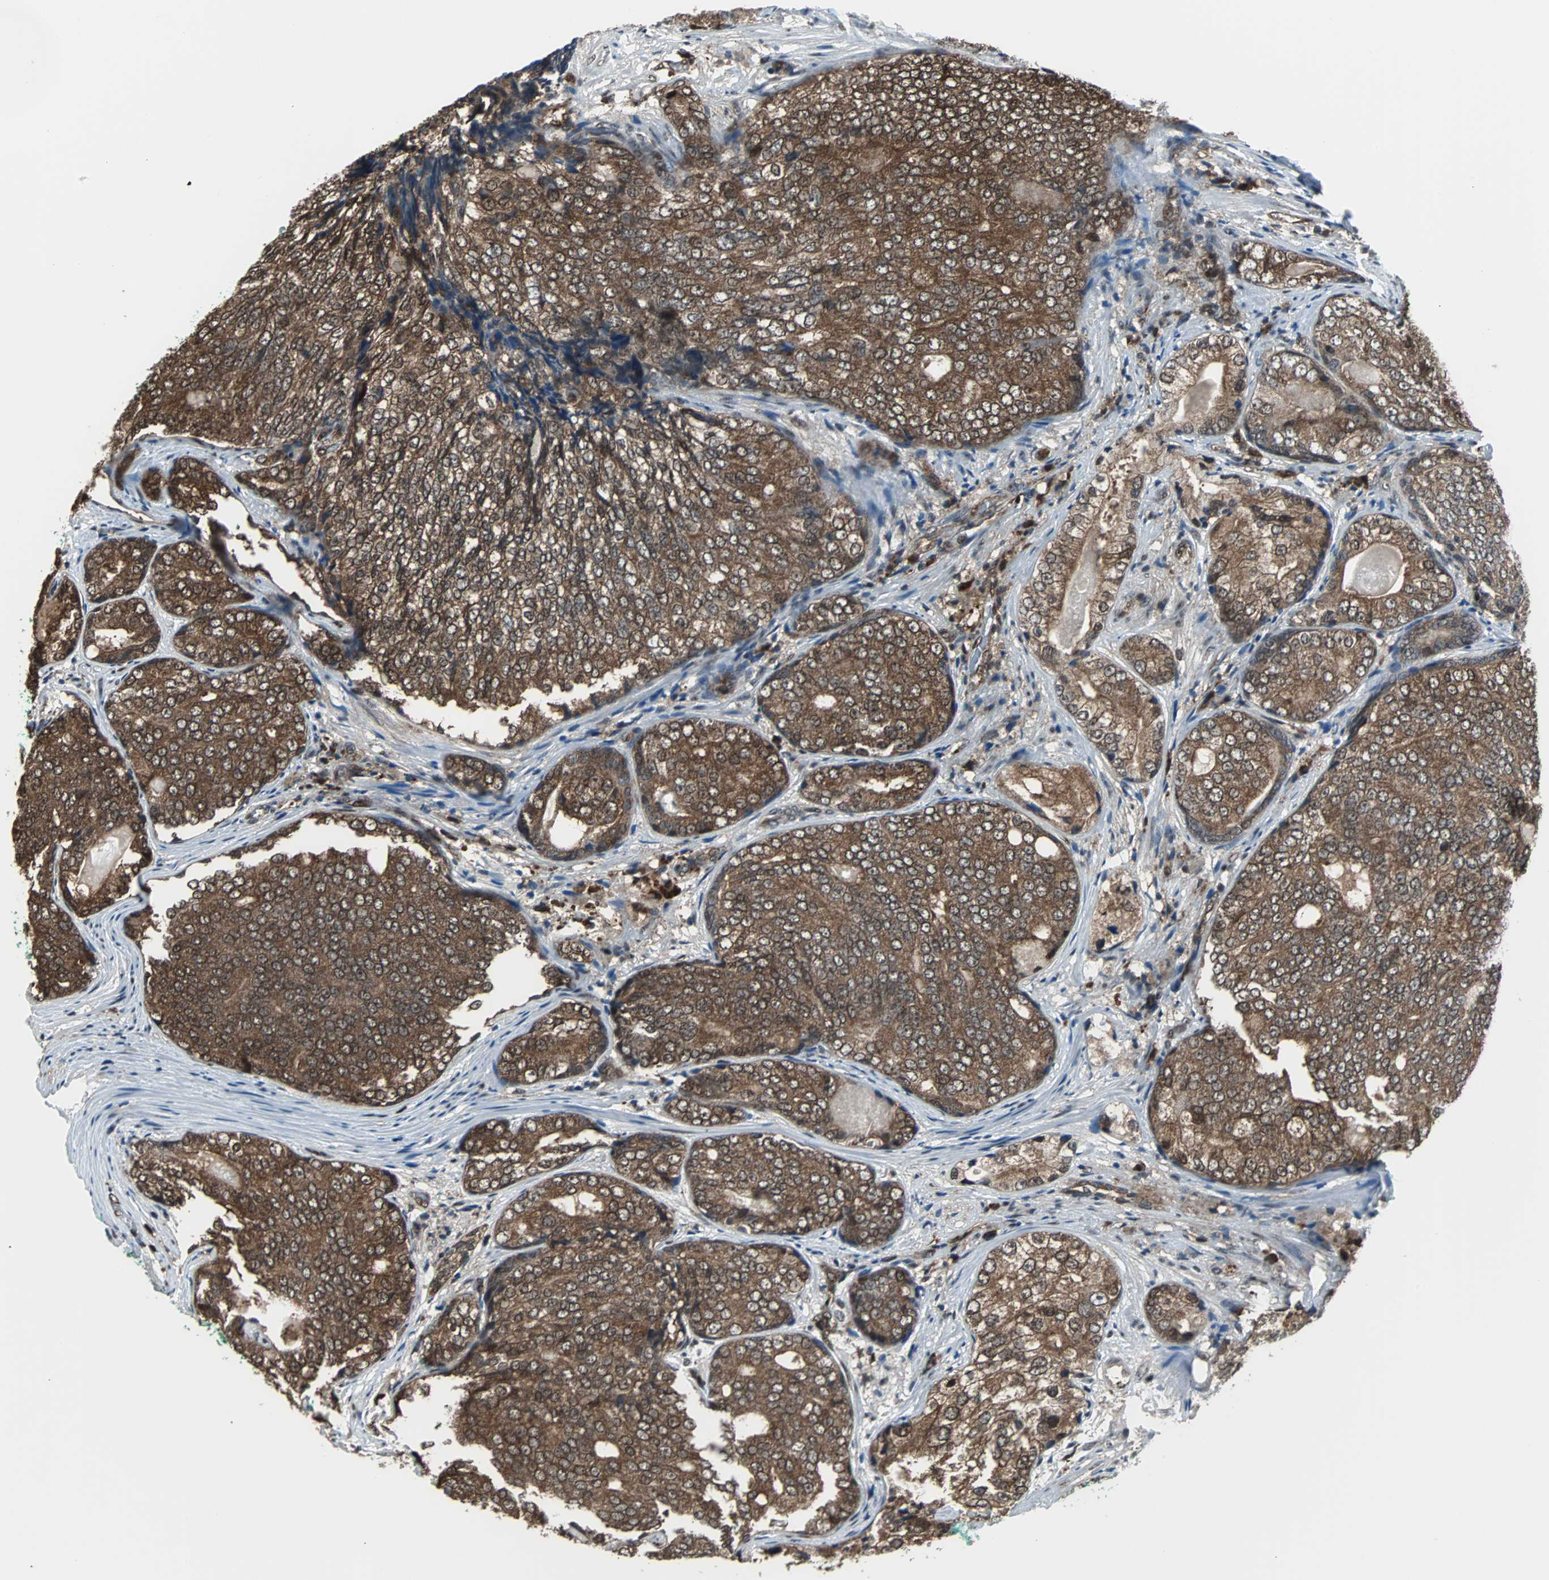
{"staining": {"intensity": "strong", "quantity": ">75%", "location": "cytoplasmic/membranous,nuclear"}, "tissue": "prostate cancer", "cell_type": "Tumor cells", "image_type": "cancer", "snomed": [{"axis": "morphology", "description": "Adenocarcinoma, High grade"}, {"axis": "topography", "description": "Prostate"}], "caption": "An image of adenocarcinoma (high-grade) (prostate) stained for a protein shows strong cytoplasmic/membranous and nuclear brown staining in tumor cells.", "gene": "VCP", "patient": {"sex": "male", "age": 66}}